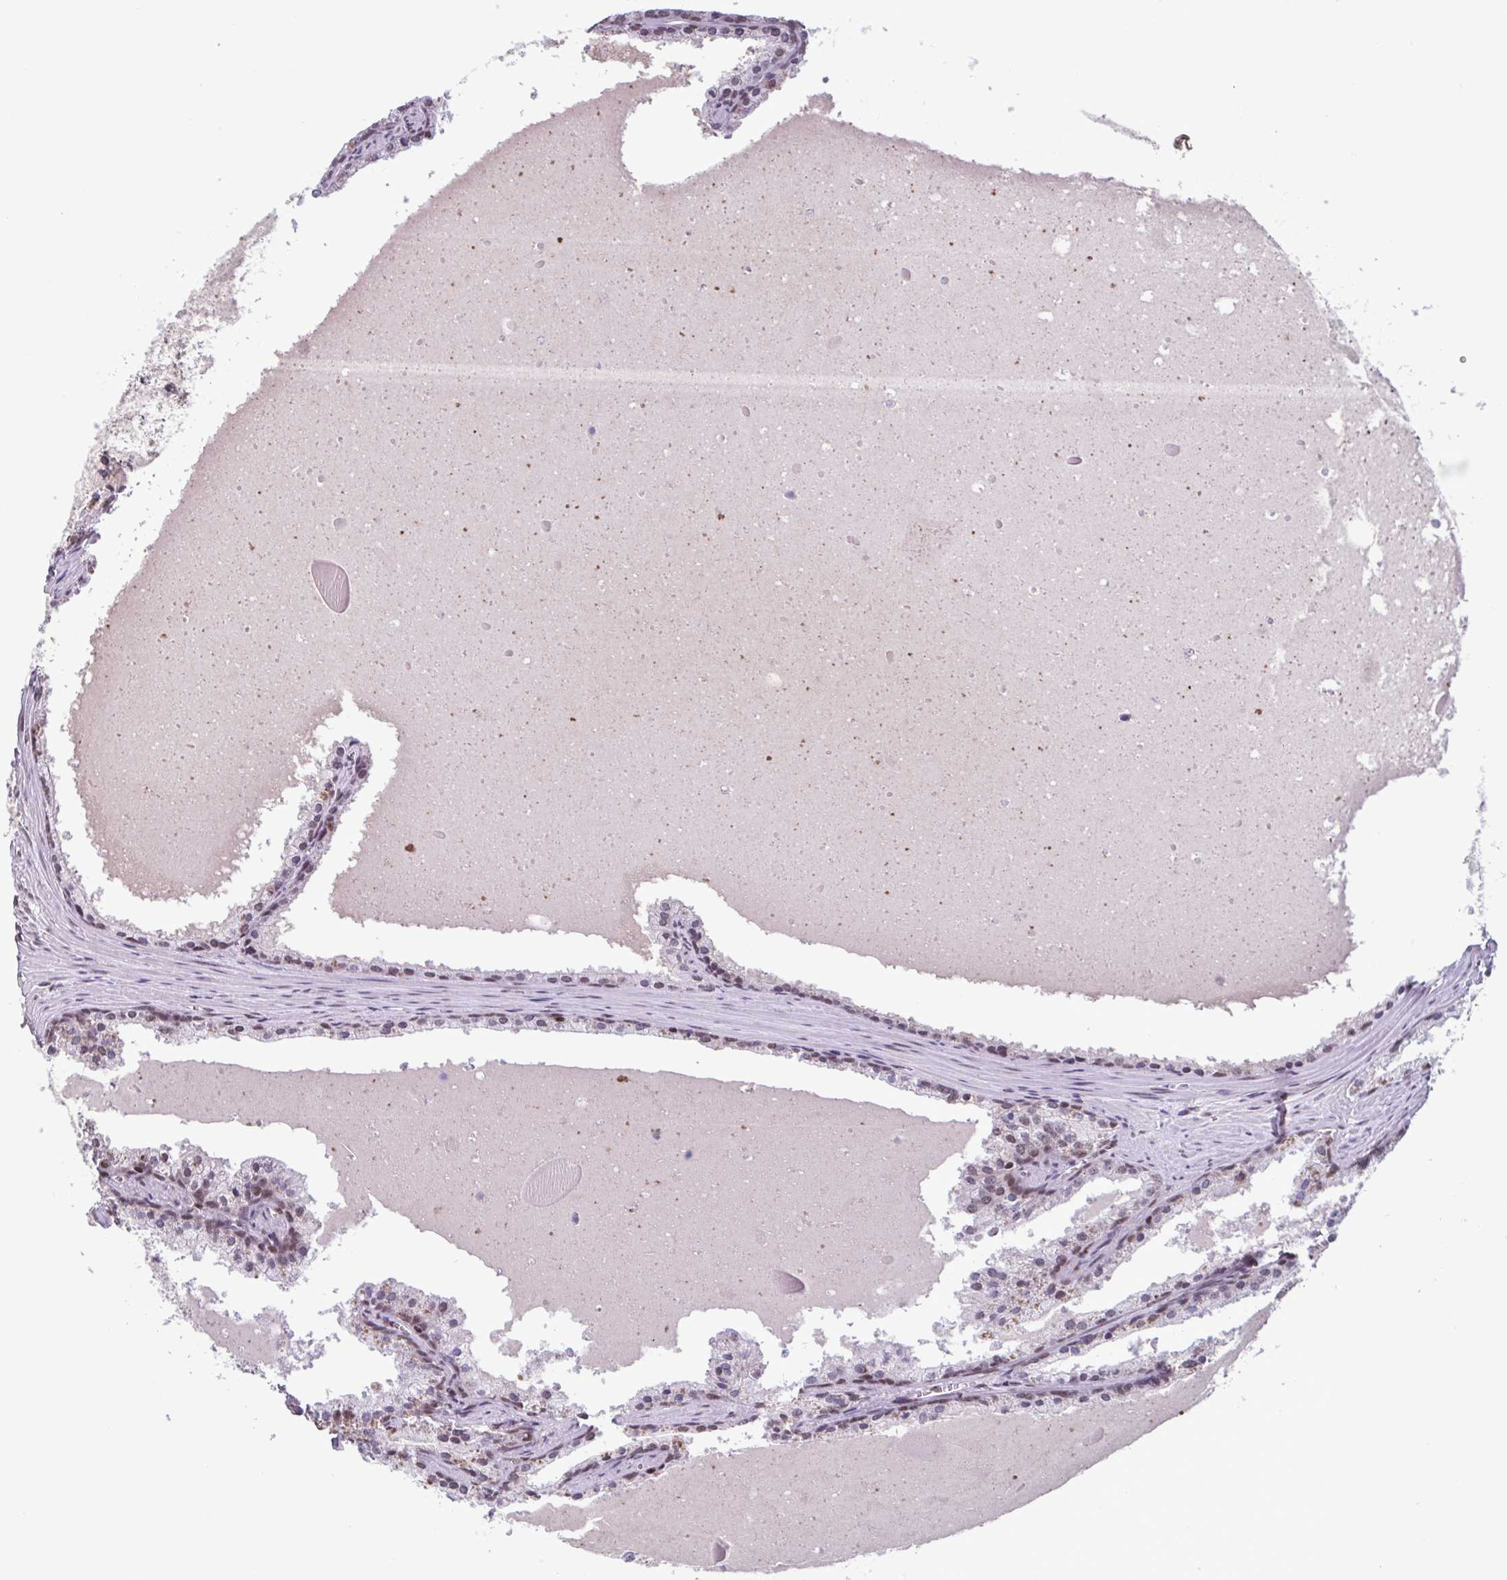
{"staining": {"intensity": "moderate", "quantity": ">75%", "location": "nuclear"}, "tissue": "prostate cancer", "cell_type": "Tumor cells", "image_type": "cancer", "snomed": [{"axis": "morphology", "description": "Adenocarcinoma, High grade"}, {"axis": "topography", "description": "Prostate"}], "caption": "Prostate adenocarcinoma (high-grade) stained with a protein marker shows moderate staining in tumor cells.", "gene": "TIMM21", "patient": {"sex": "male", "age": 68}}